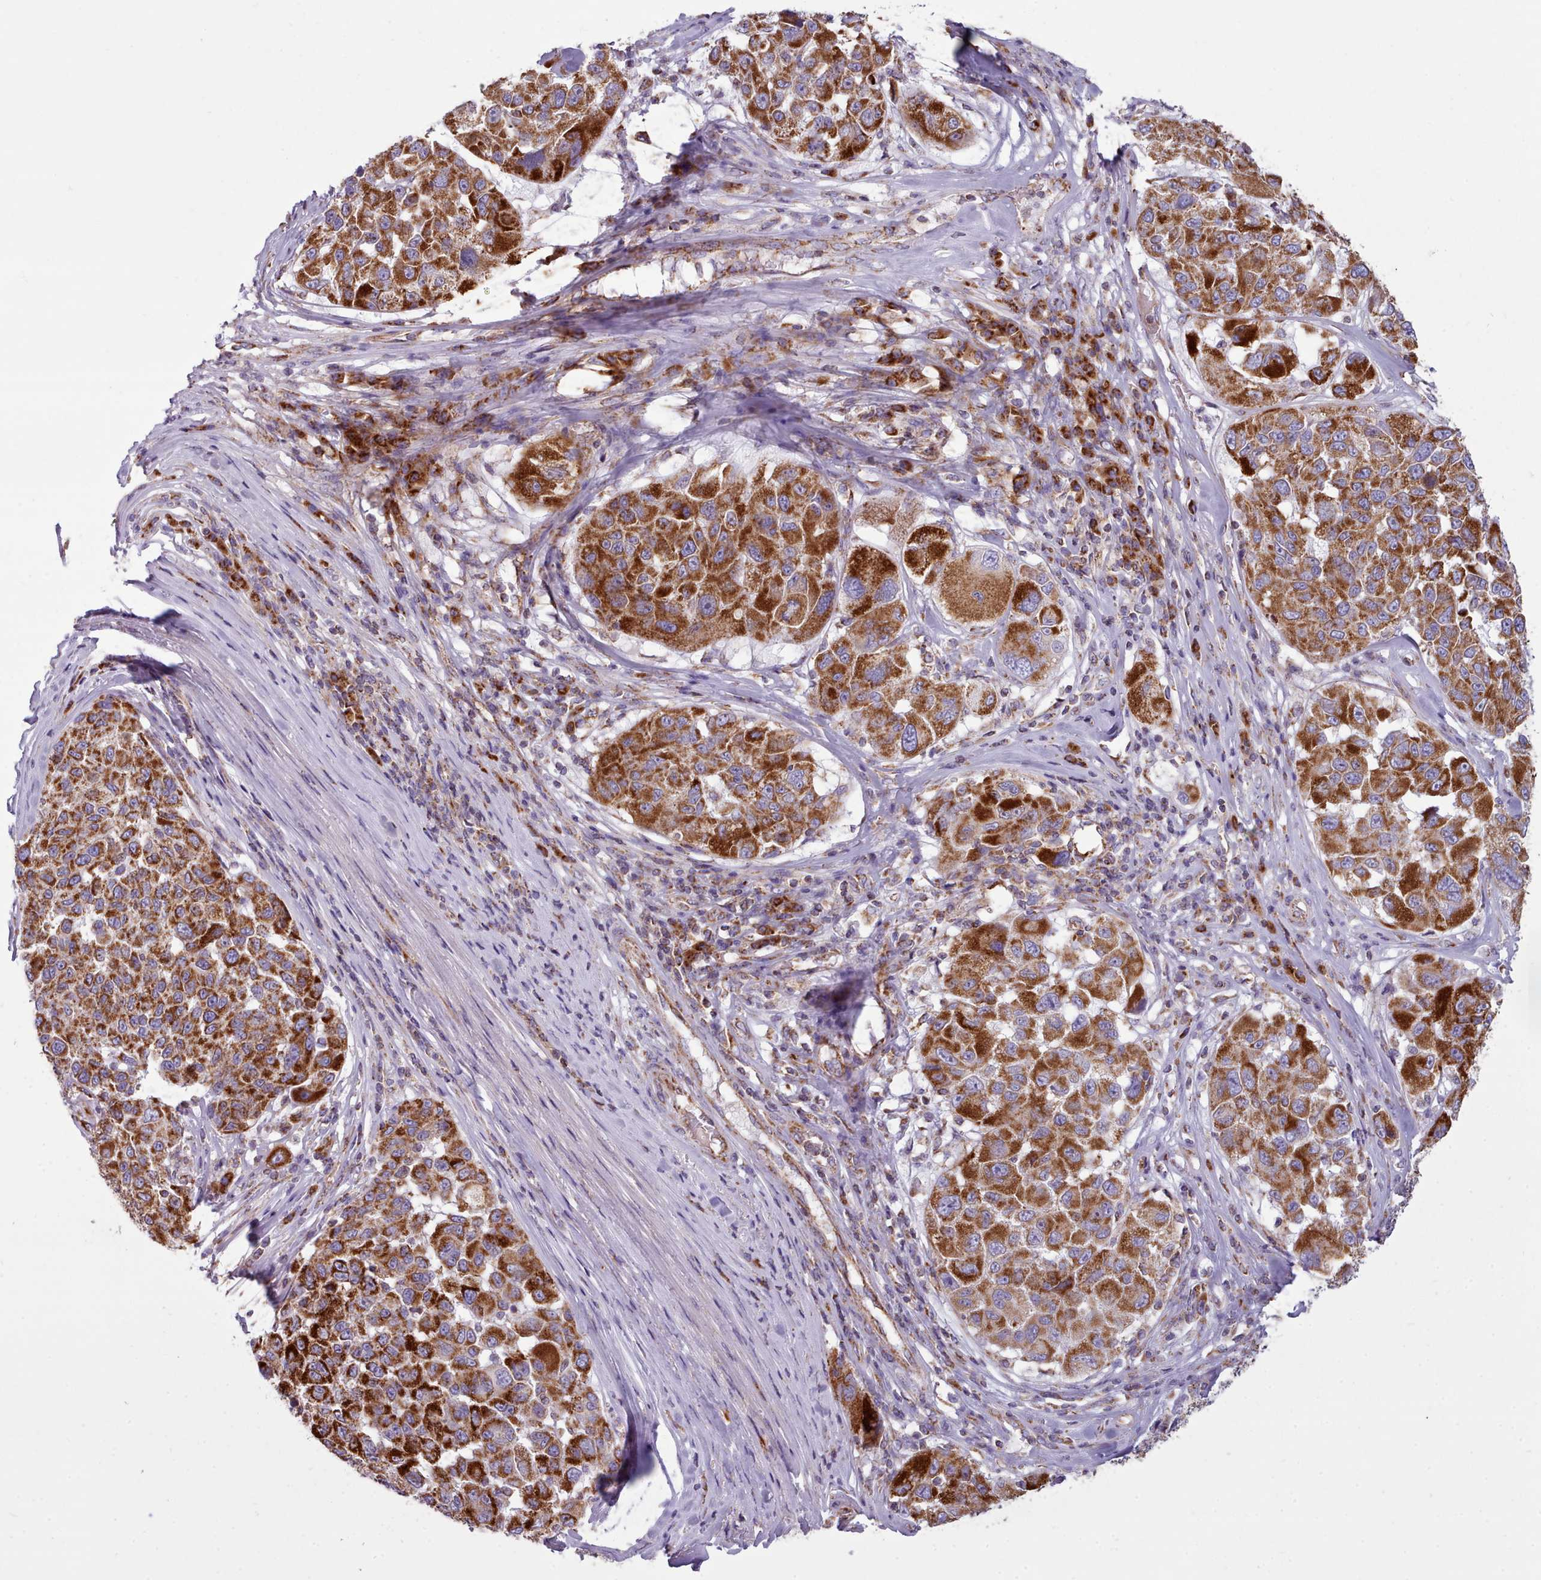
{"staining": {"intensity": "strong", "quantity": ">75%", "location": "cytoplasmic/membranous"}, "tissue": "melanoma", "cell_type": "Tumor cells", "image_type": "cancer", "snomed": [{"axis": "morphology", "description": "Malignant melanoma, NOS"}, {"axis": "topography", "description": "Skin"}], "caption": "IHC (DAB) staining of human melanoma displays strong cytoplasmic/membranous protein positivity in approximately >75% of tumor cells.", "gene": "SRP54", "patient": {"sex": "female", "age": 66}}